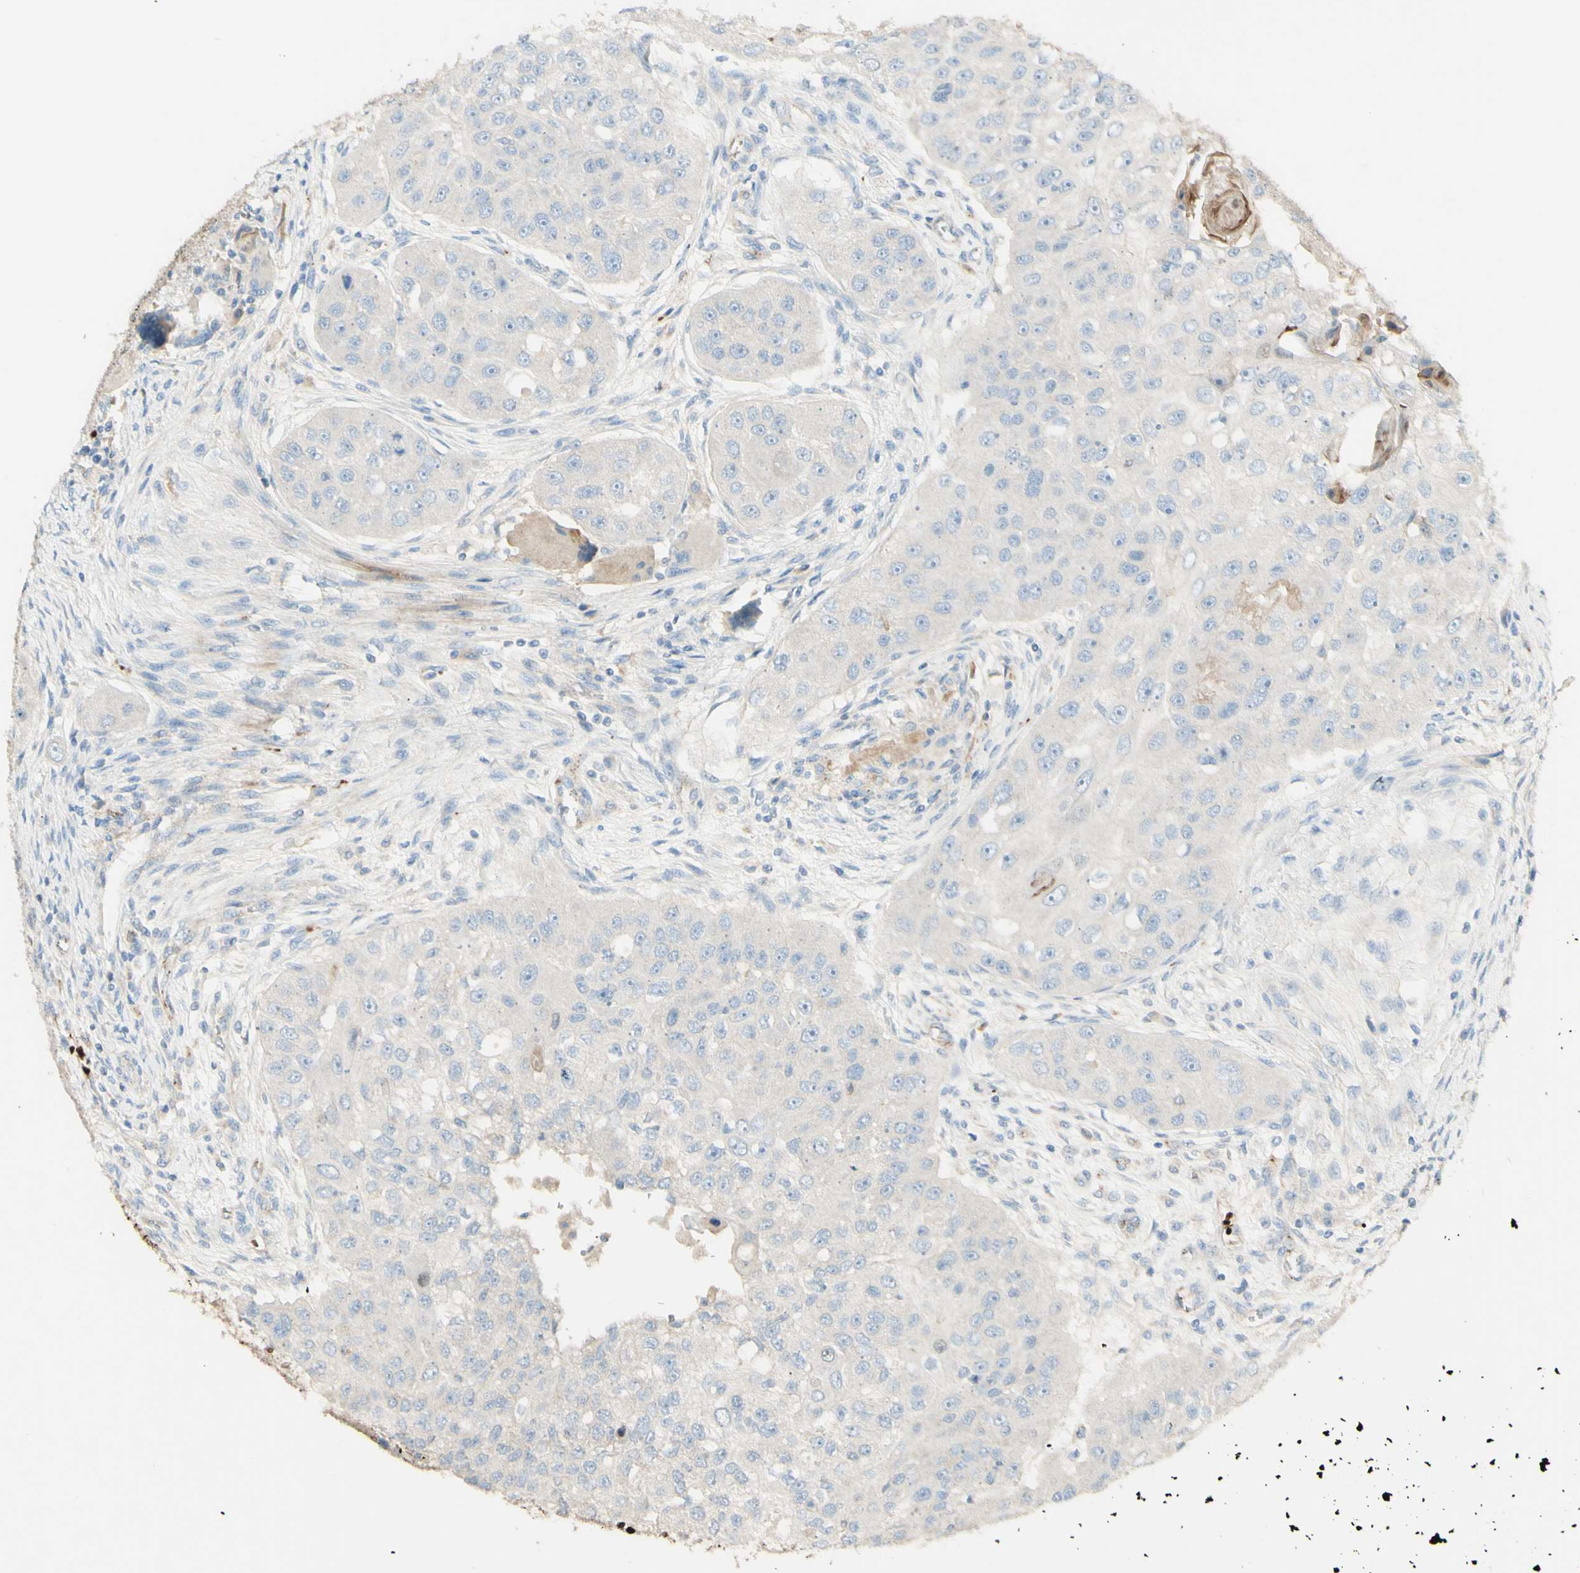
{"staining": {"intensity": "negative", "quantity": "none", "location": "none"}, "tissue": "head and neck cancer", "cell_type": "Tumor cells", "image_type": "cancer", "snomed": [{"axis": "morphology", "description": "Normal tissue, NOS"}, {"axis": "morphology", "description": "Squamous cell carcinoma, NOS"}, {"axis": "topography", "description": "Skeletal muscle"}, {"axis": "topography", "description": "Head-Neck"}], "caption": "This is a micrograph of immunohistochemistry staining of head and neck cancer, which shows no positivity in tumor cells.", "gene": "GAN", "patient": {"sex": "male", "age": 51}}